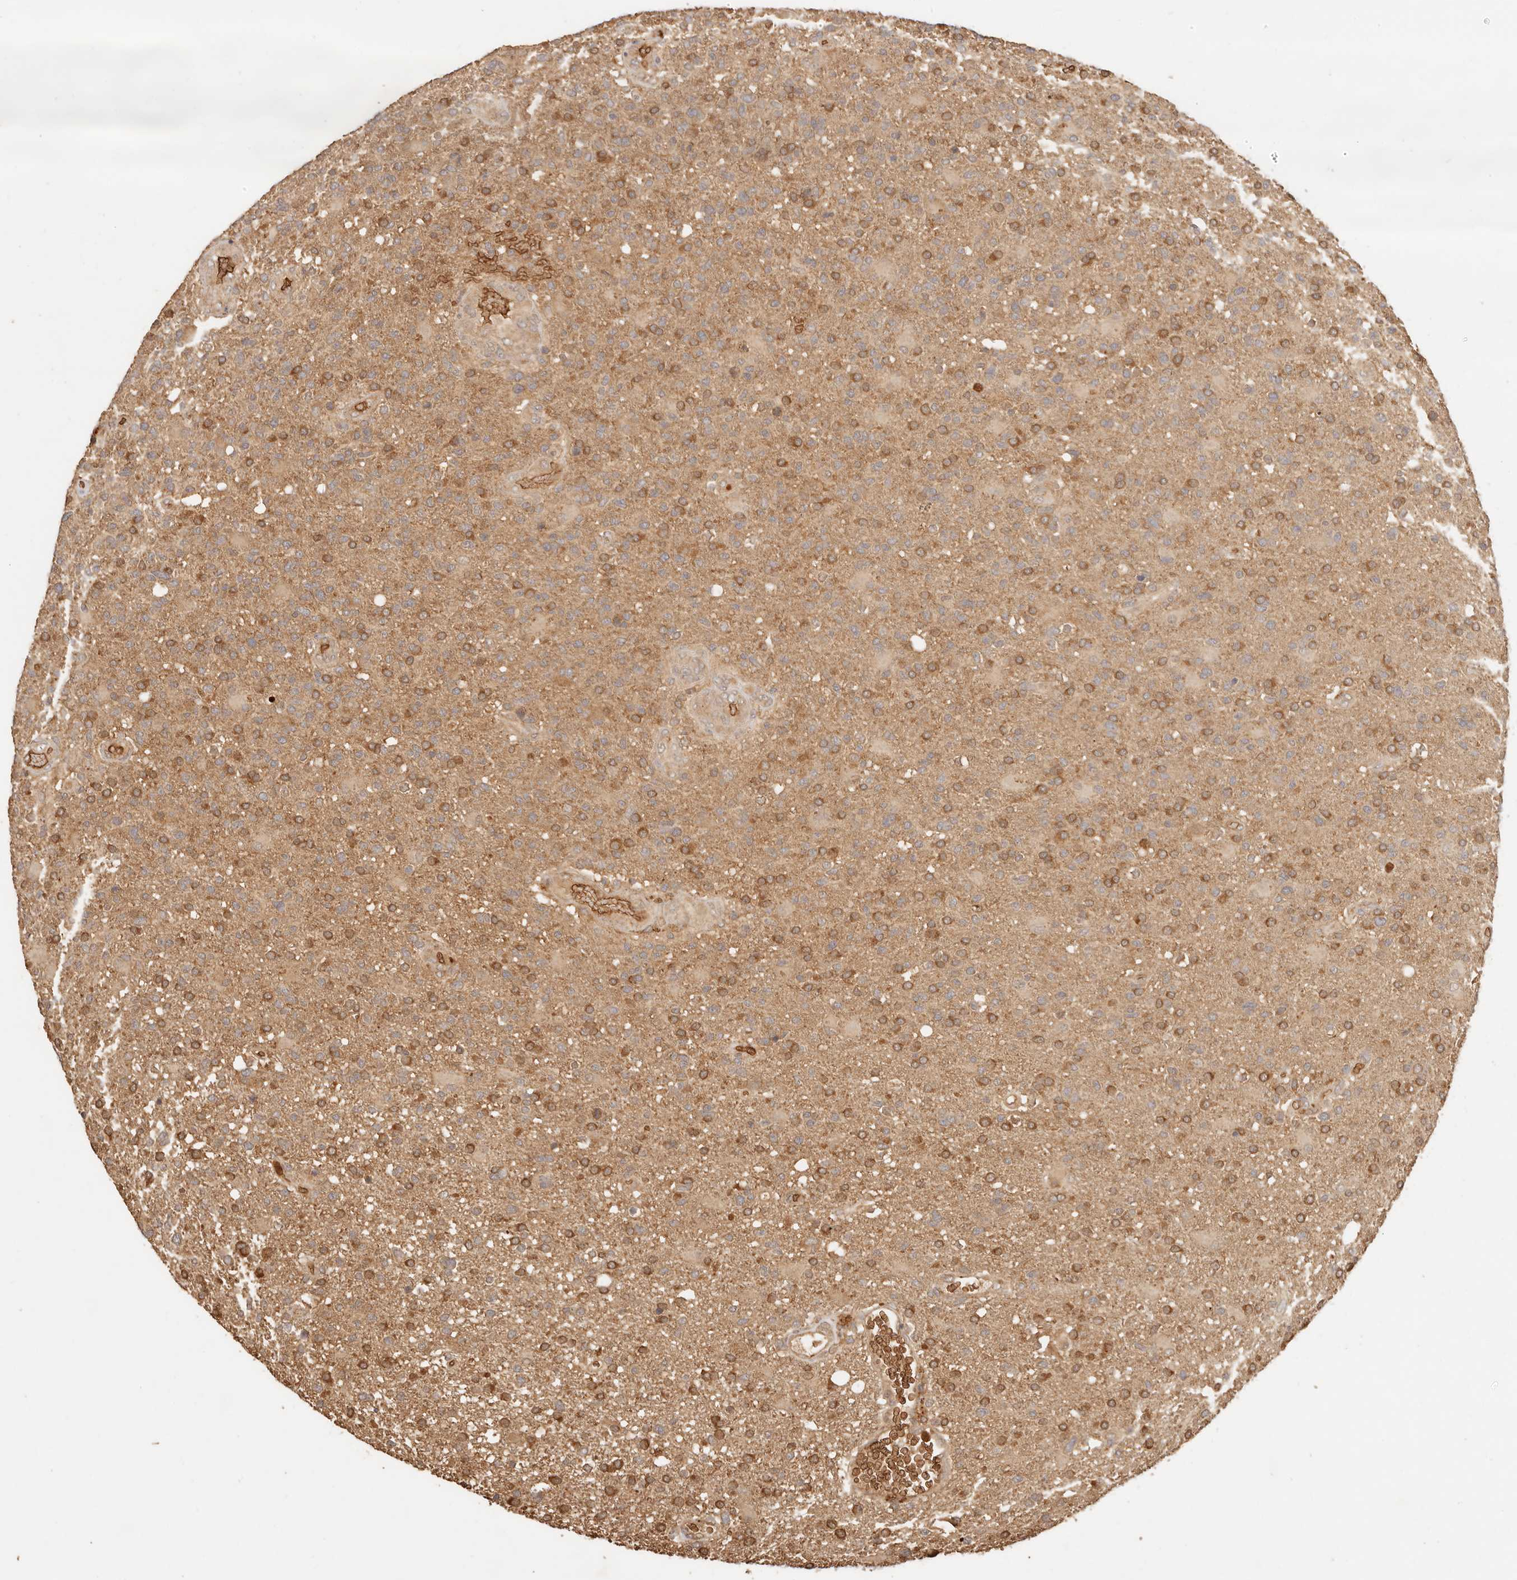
{"staining": {"intensity": "moderate", "quantity": ">75%", "location": "cytoplasmic/membranous,nuclear"}, "tissue": "glioma", "cell_type": "Tumor cells", "image_type": "cancer", "snomed": [{"axis": "morphology", "description": "Glioma, malignant, High grade"}, {"axis": "topography", "description": "Brain"}], "caption": "Immunohistochemical staining of malignant high-grade glioma reveals medium levels of moderate cytoplasmic/membranous and nuclear protein positivity in about >75% of tumor cells. (Brightfield microscopy of DAB IHC at high magnification).", "gene": "INTS11", "patient": {"sex": "male", "age": 72}}